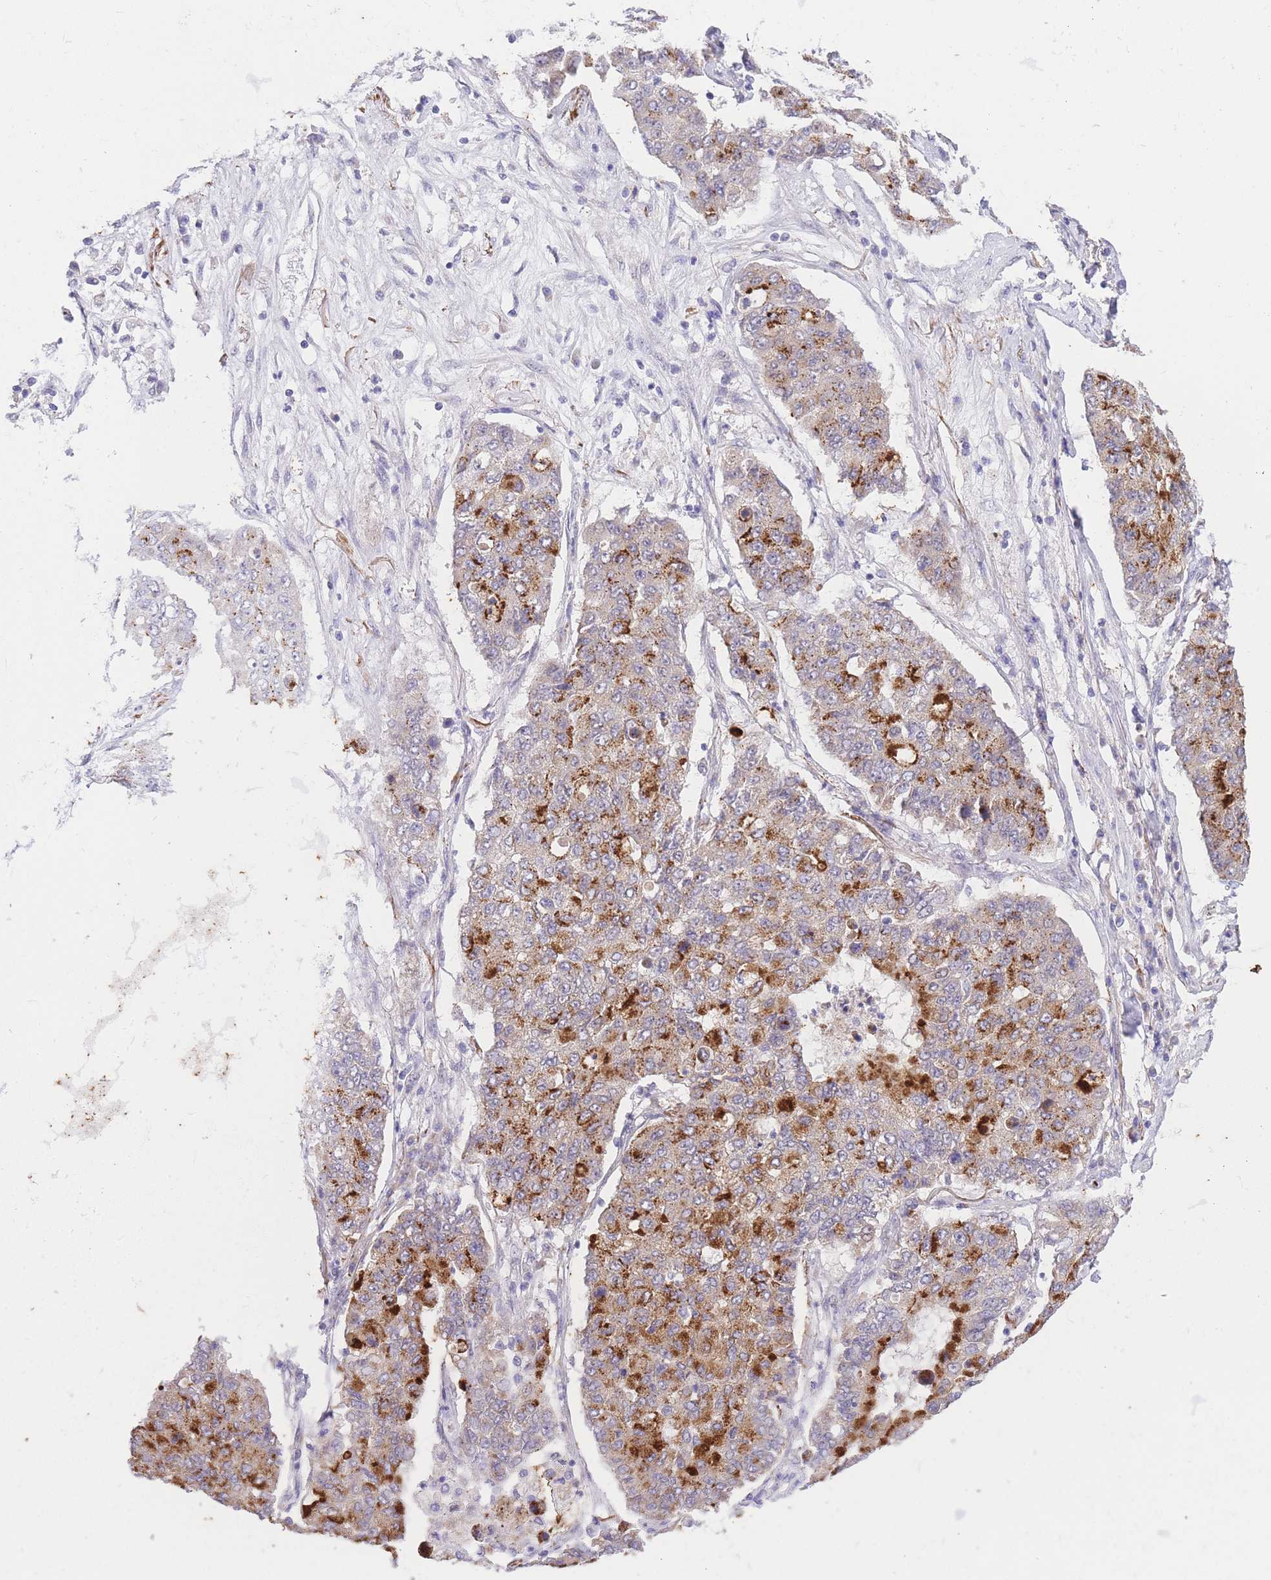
{"staining": {"intensity": "strong", "quantity": "25%-75%", "location": "cytoplasmic/membranous"}, "tissue": "lung cancer", "cell_type": "Tumor cells", "image_type": "cancer", "snomed": [{"axis": "morphology", "description": "Squamous cell carcinoma, NOS"}, {"axis": "topography", "description": "Lung"}], "caption": "The histopathology image demonstrates immunohistochemical staining of squamous cell carcinoma (lung). There is strong cytoplasmic/membranous staining is appreciated in approximately 25%-75% of tumor cells.", "gene": "UBXN7", "patient": {"sex": "male", "age": 74}}